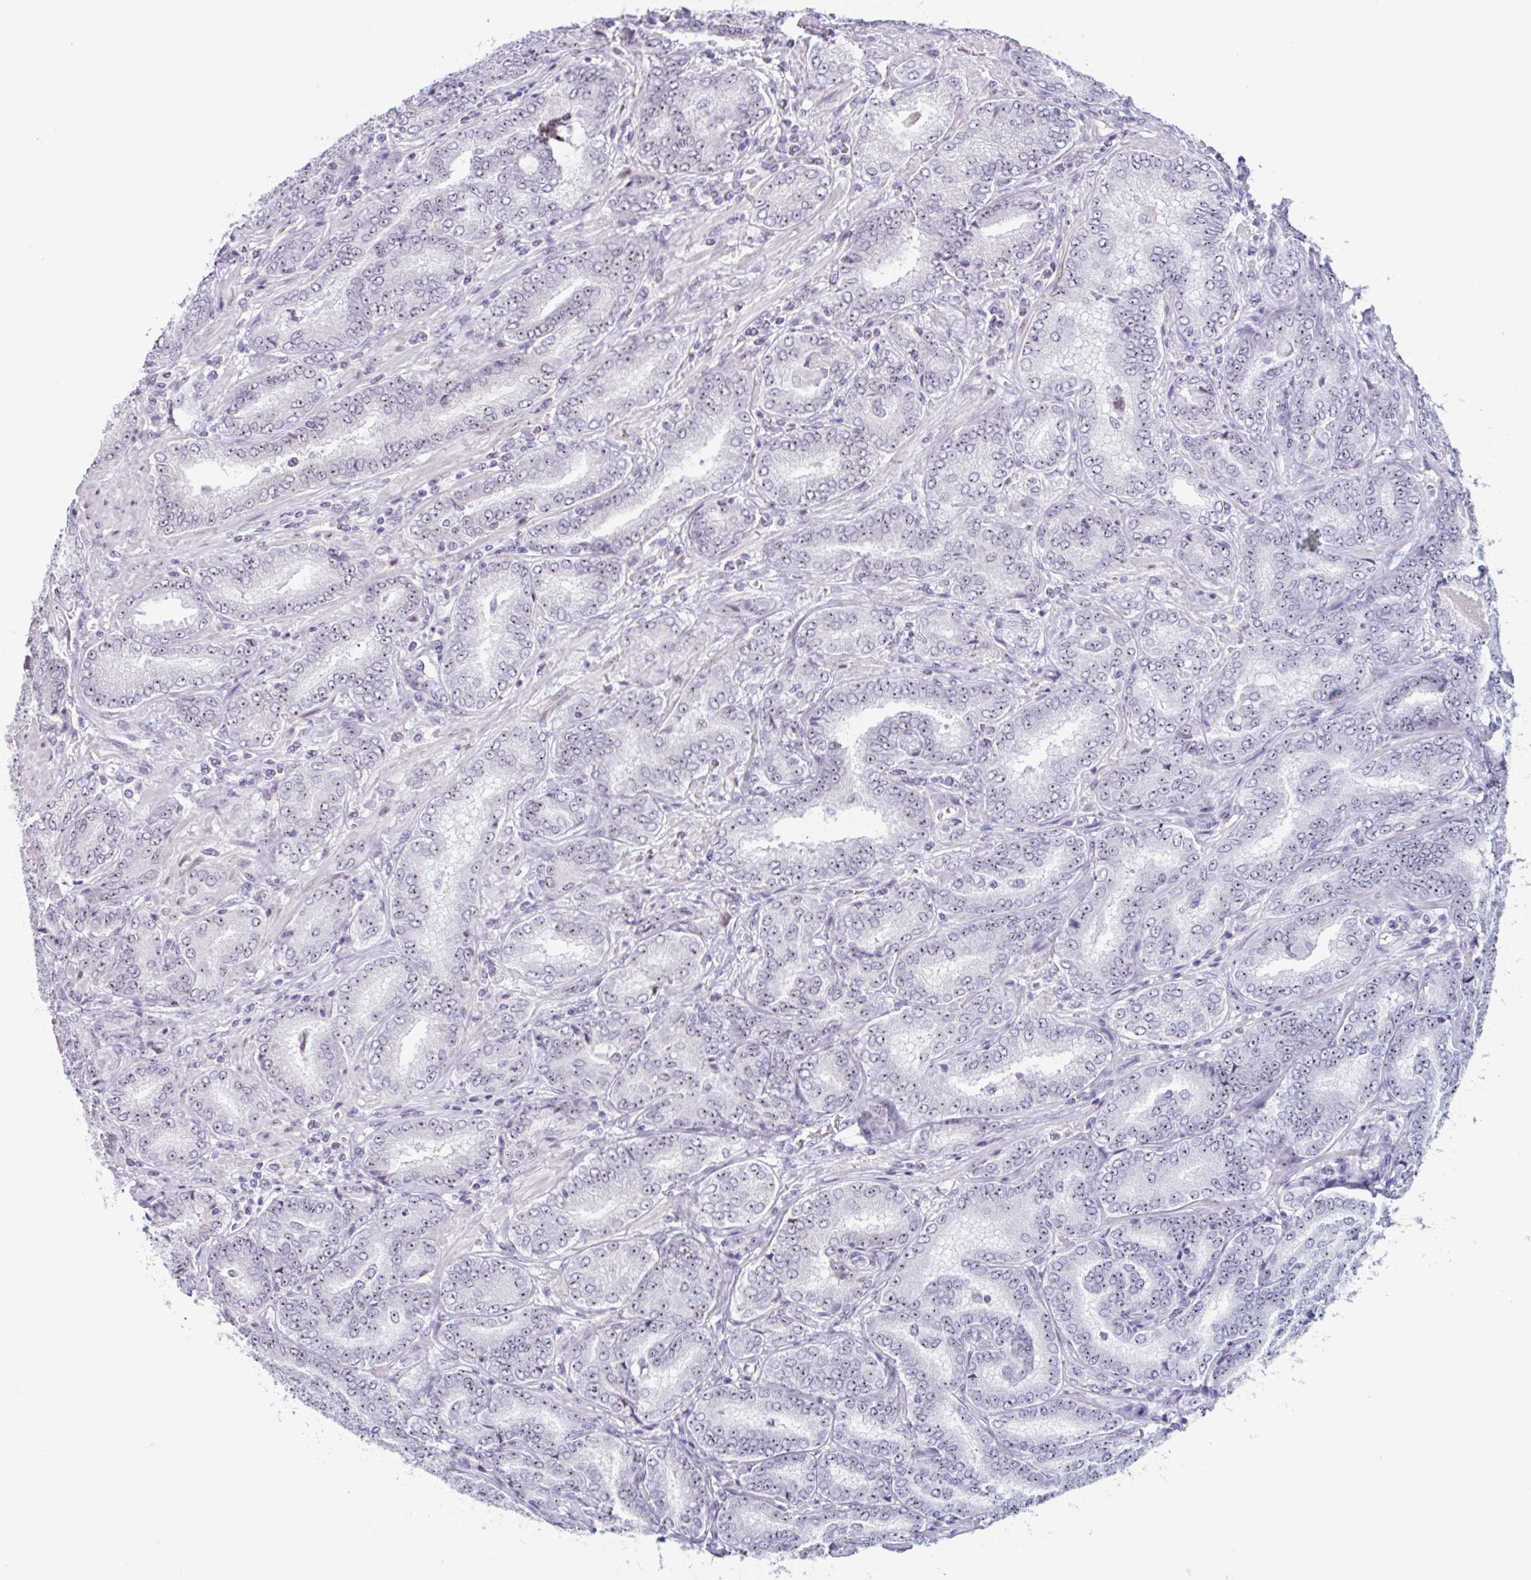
{"staining": {"intensity": "moderate", "quantity": ">75%", "location": "nuclear"}, "tissue": "prostate cancer", "cell_type": "Tumor cells", "image_type": "cancer", "snomed": [{"axis": "morphology", "description": "Adenocarcinoma, High grade"}, {"axis": "topography", "description": "Prostate"}], "caption": "Prostate adenocarcinoma (high-grade) stained with a brown dye demonstrates moderate nuclear positive positivity in about >75% of tumor cells.", "gene": "LENG9", "patient": {"sex": "male", "age": 72}}